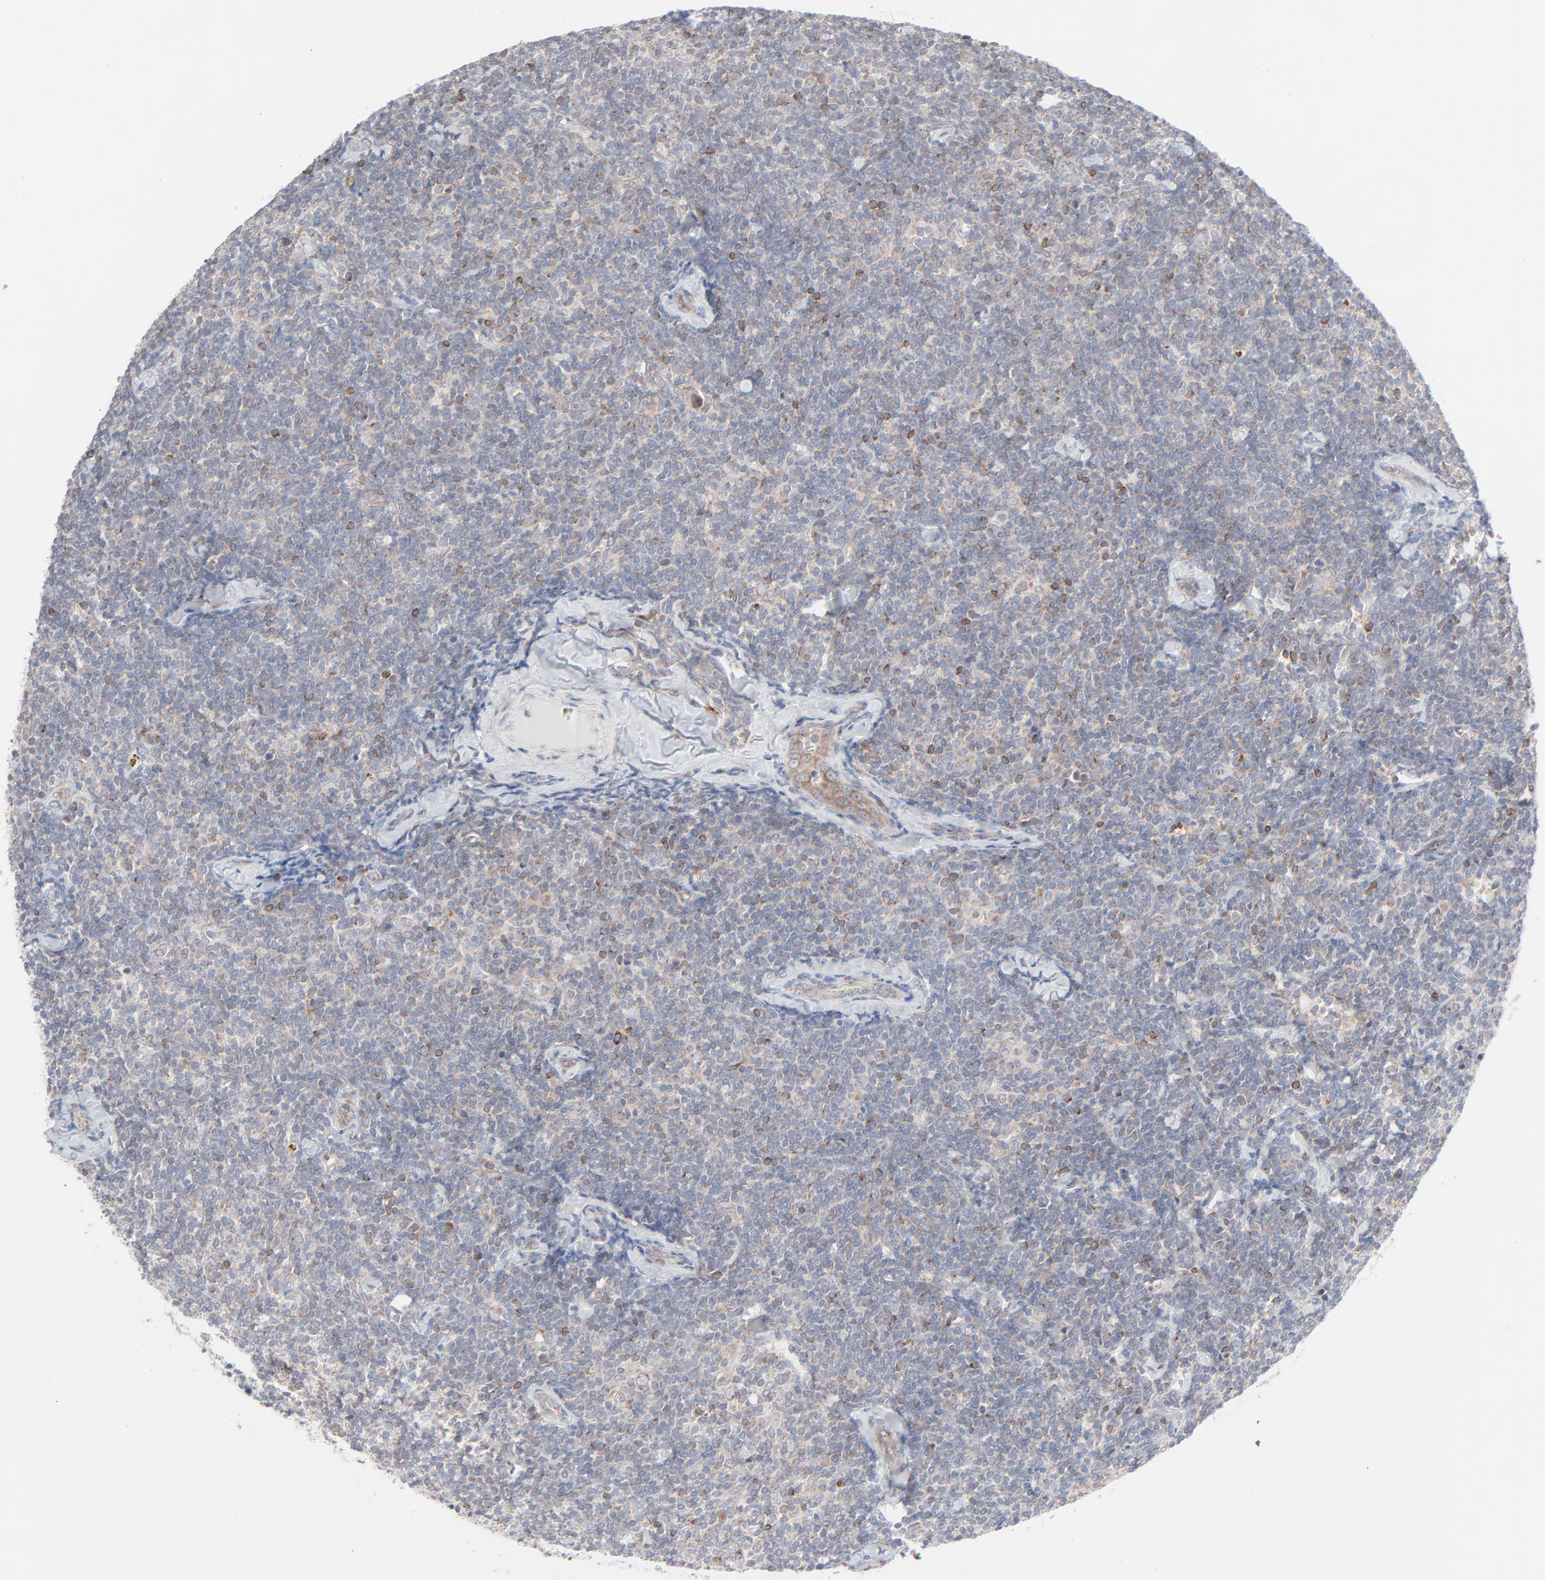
{"staining": {"intensity": "weak", "quantity": "25%-75%", "location": "cytoplasmic/membranous"}, "tissue": "lymphoma", "cell_type": "Tumor cells", "image_type": "cancer", "snomed": [{"axis": "morphology", "description": "Malignant lymphoma, non-Hodgkin's type, Low grade"}, {"axis": "topography", "description": "Lymph node"}], "caption": "Protein staining of lymphoma tissue reveals weak cytoplasmic/membranous expression in about 25%-75% of tumor cells.", "gene": "KDSR", "patient": {"sex": "female", "age": 56}}